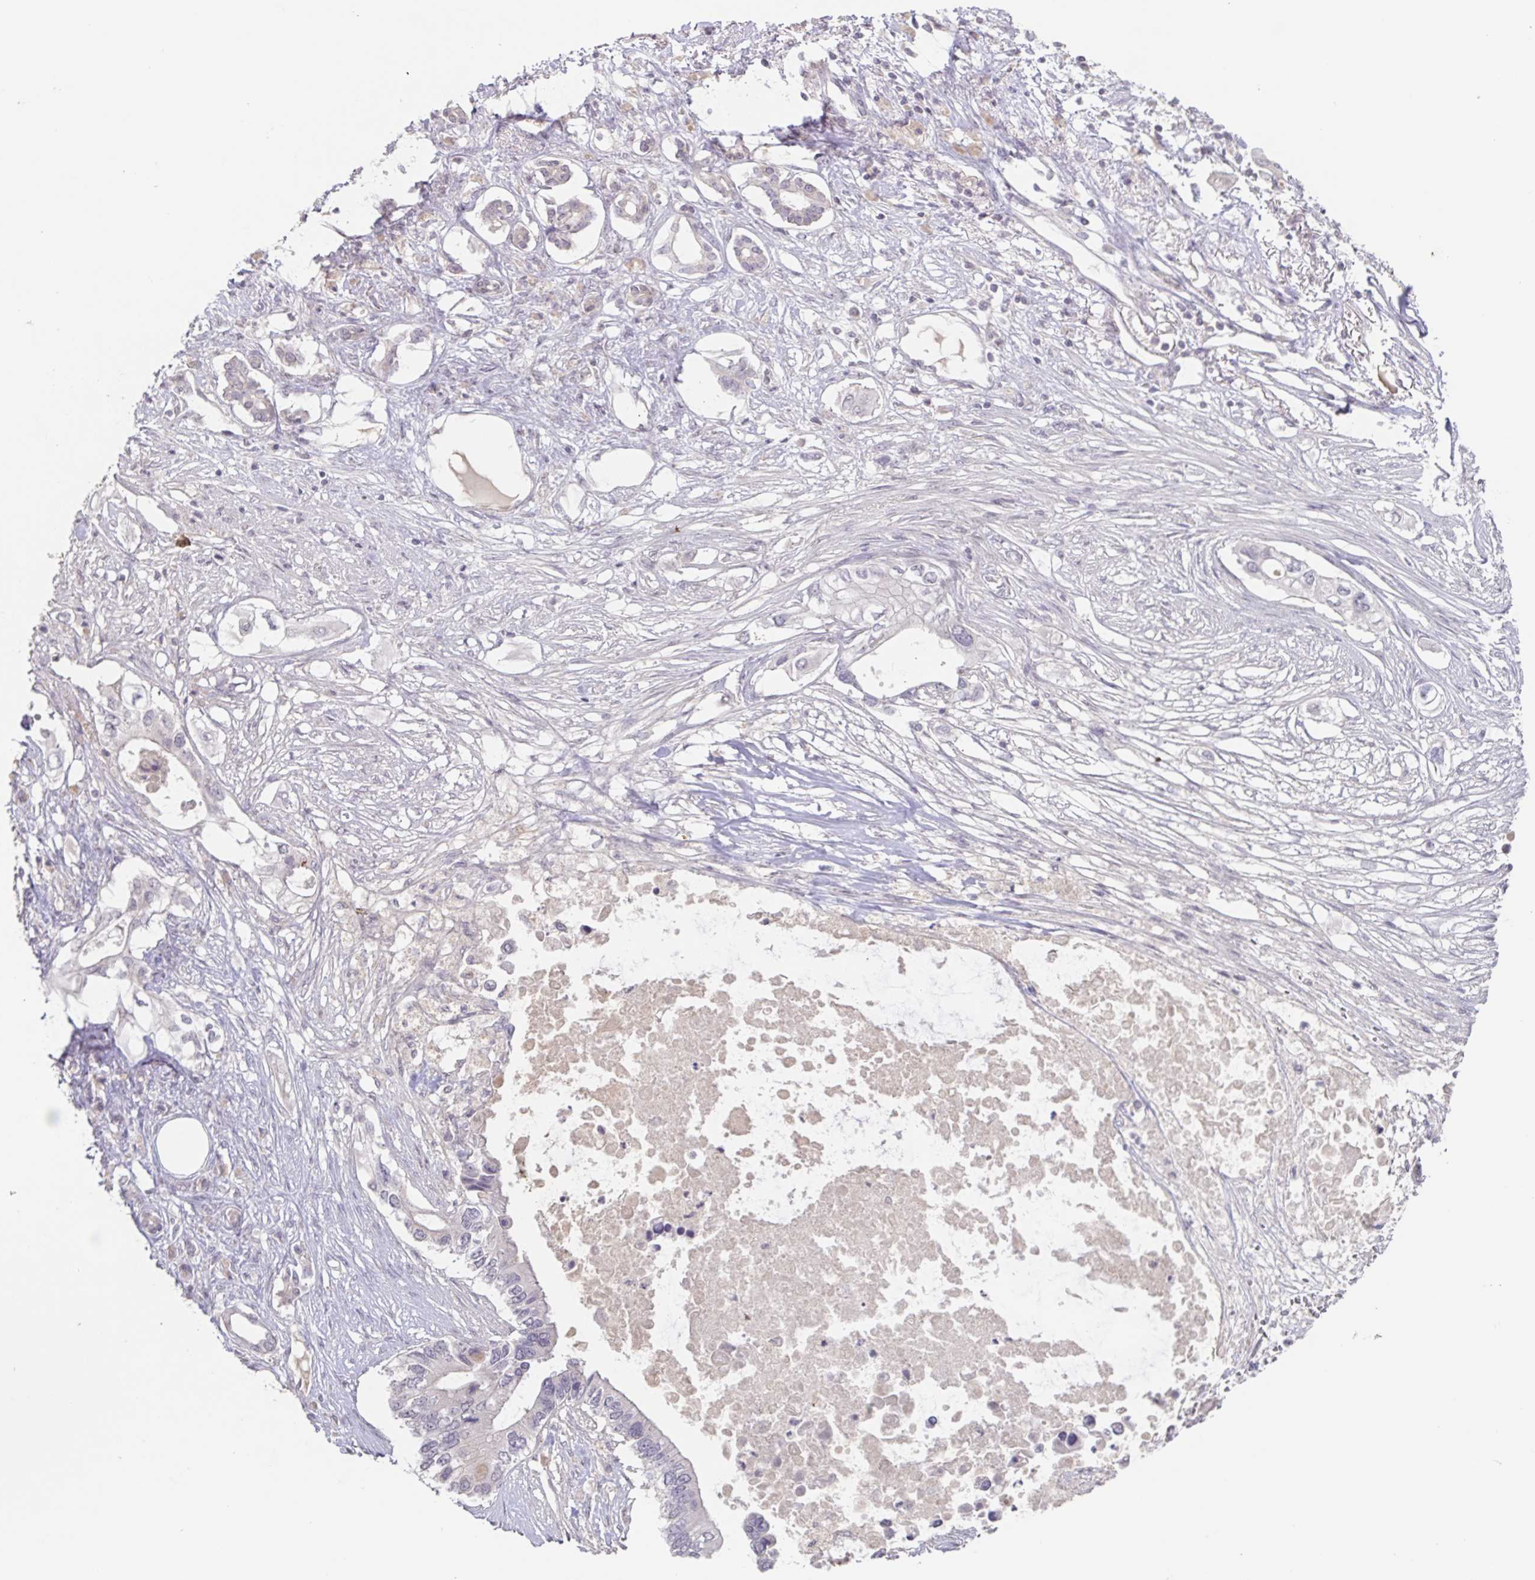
{"staining": {"intensity": "negative", "quantity": "none", "location": "none"}, "tissue": "pancreatic cancer", "cell_type": "Tumor cells", "image_type": "cancer", "snomed": [{"axis": "morphology", "description": "Adenocarcinoma, NOS"}, {"axis": "topography", "description": "Pancreas"}], "caption": "Micrograph shows no significant protein positivity in tumor cells of pancreatic cancer.", "gene": "INSL5", "patient": {"sex": "female", "age": 63}}